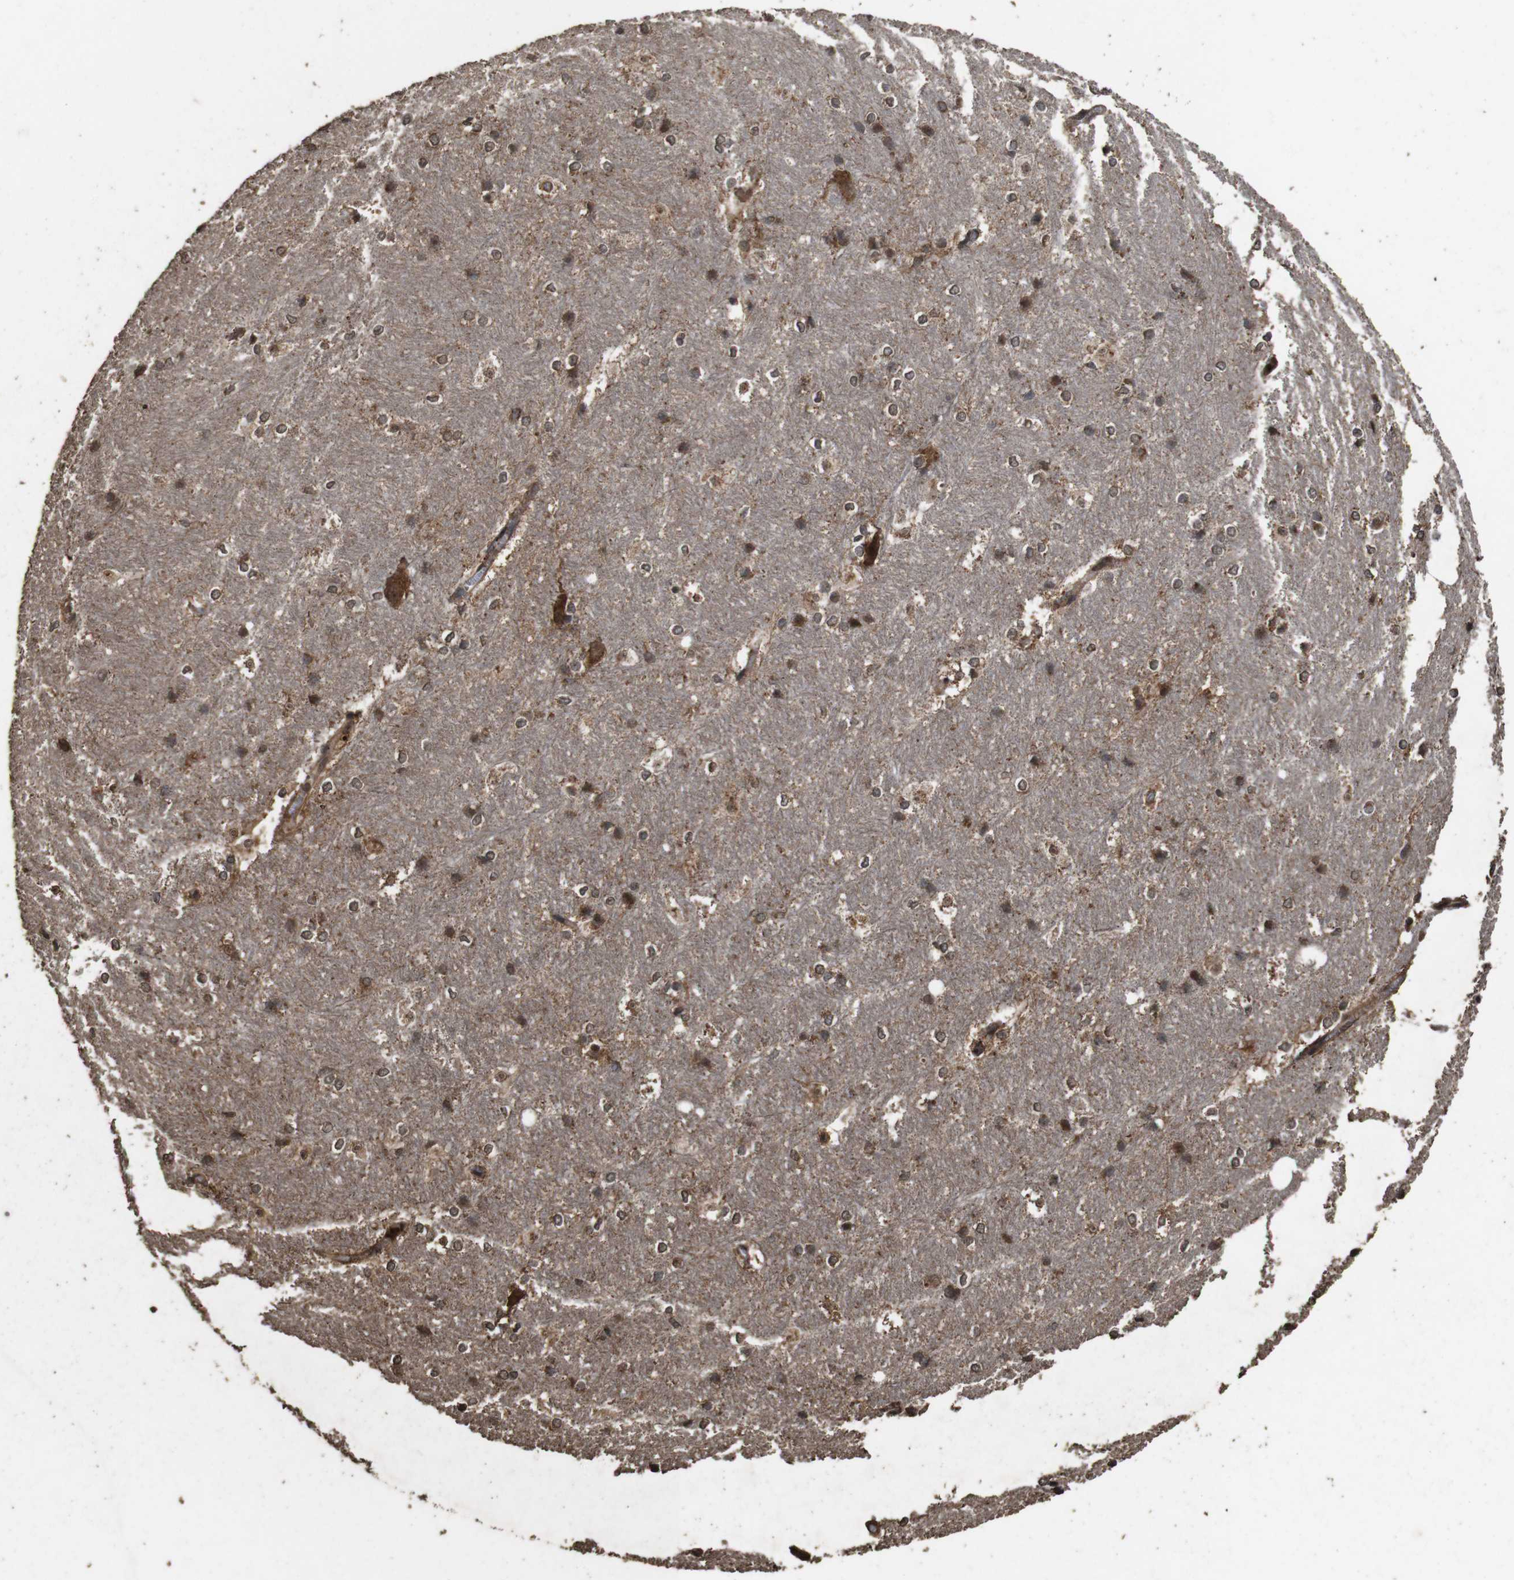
{"staining": {"intensity": "moderate", "quantity": "25%-75%", "location": "cytoplasmic/membranous,nuclear"}, "tissue": "hippocampus", "cell_type": "Glial cells", "image_type": "normal", "snomed": [{"axis": "morphology", "description": "Normal tissue, NOS"}, {"axis": "topography", "description": "Hippocampus"}], "caption": "An IHC image of benign tissue is shown. Protein staining in brown shows moderate cytoplasmic/membranous,nuclear positivity in hippocampus within glial cells.", "gene": "RRAS2", "patient": {"sex": "female", "age": 19}}